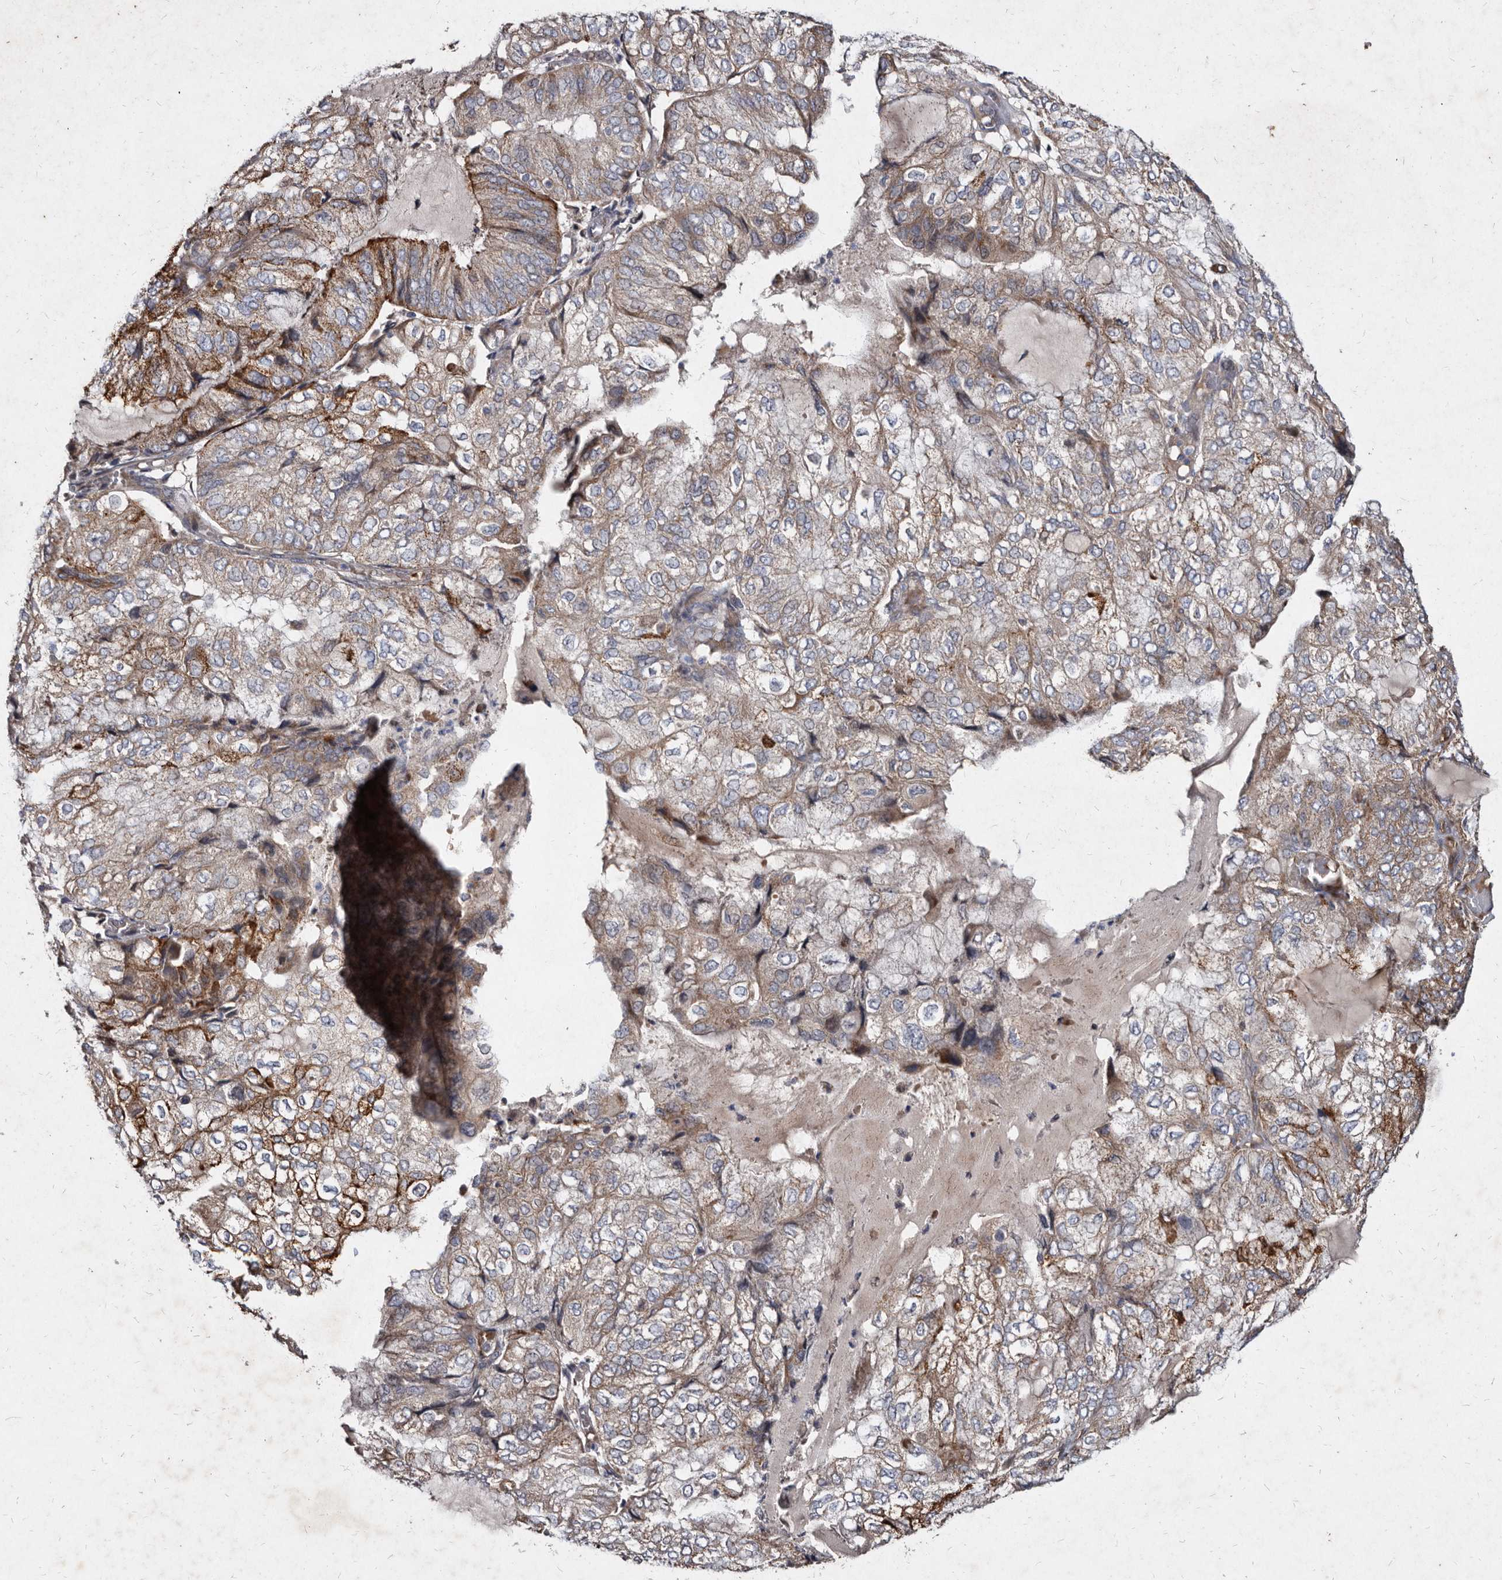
{"staining": {"intensity": "moderate", "quantity": "25%-75%", "location": "cytoplasmic/membranous"}, "tissue": "endometrial cancer", "cell_type": "Tumor cells", "image_type": "cancer", "snomed": [{"axis": "morphology", "description": "Adenocarcinoma, NOS"}, {"axis": "topography", "description": "Endometrium"}], "caption": "This is an image of immunohistochemistry (IHC) staining of endometrial cancer, which shows moderate expression in the cytoplasmic/membranous of tumor cells.", "gene": "YPEL3", "patient": {"sex": "female", "age": 81}}